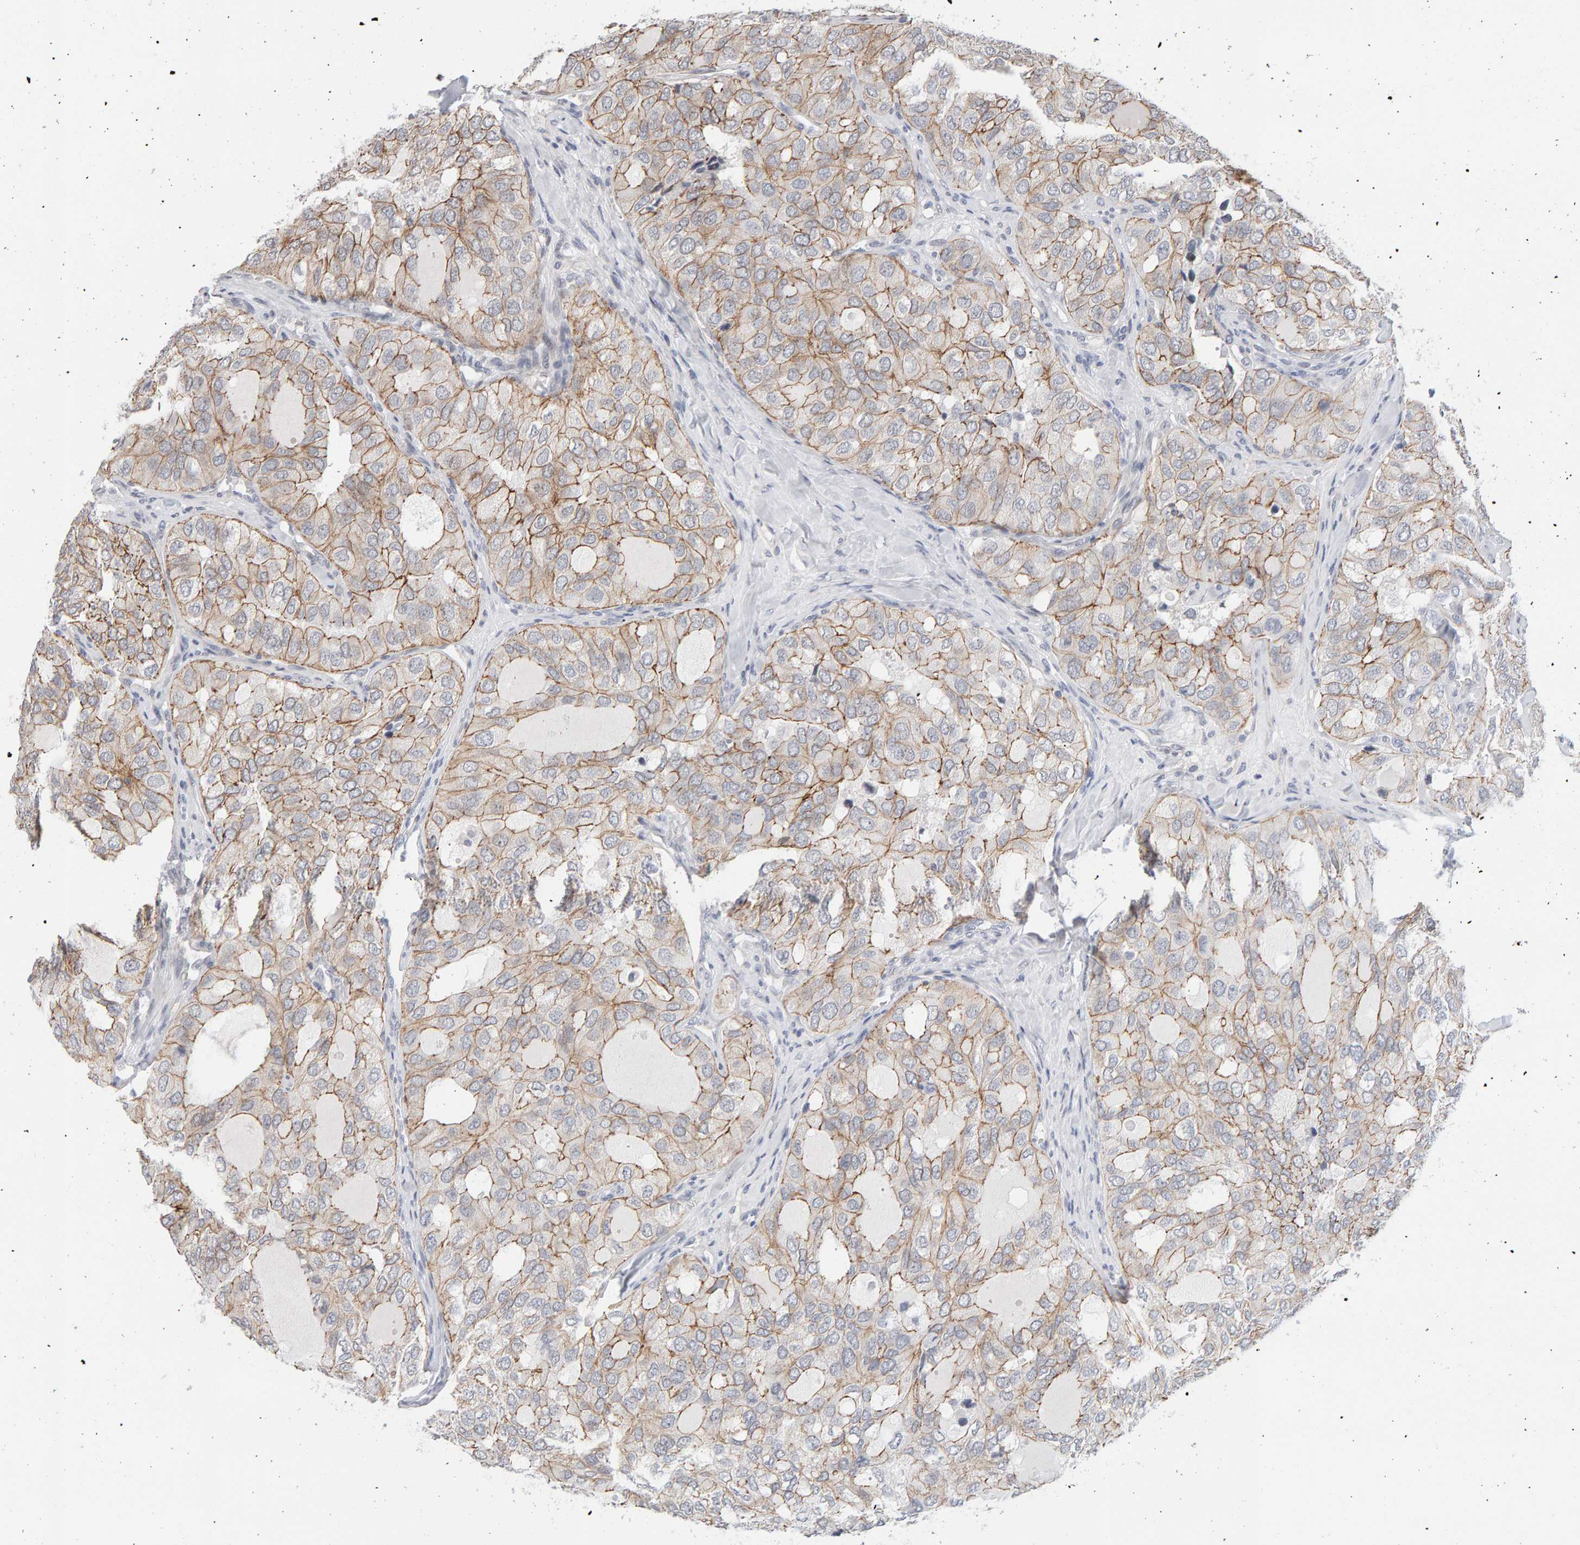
{"staining": {"intensity": "moderate", "quantity": ">75%", "location": "cytoplasmic/membranous"}, "tissue": "thyroid cancer", "cell_type": "Tumor cells", "image_type": "cancer", "snomed": [{"axis": "morphology", "description": "Follicular adenoma carcinoma, NOS"}, {"axis": "topography", "description": "Thyroid gland"}], "caption": "The histopathology image demonstrates staining of thyroid cancer (follicular adenoma carcinoma), revealing moderate cytoplasmic/membranous protein positivity (brown color) within tumor cells.", "gene": "HNF4A", "patient": {"sex": "male", "age": 75}}